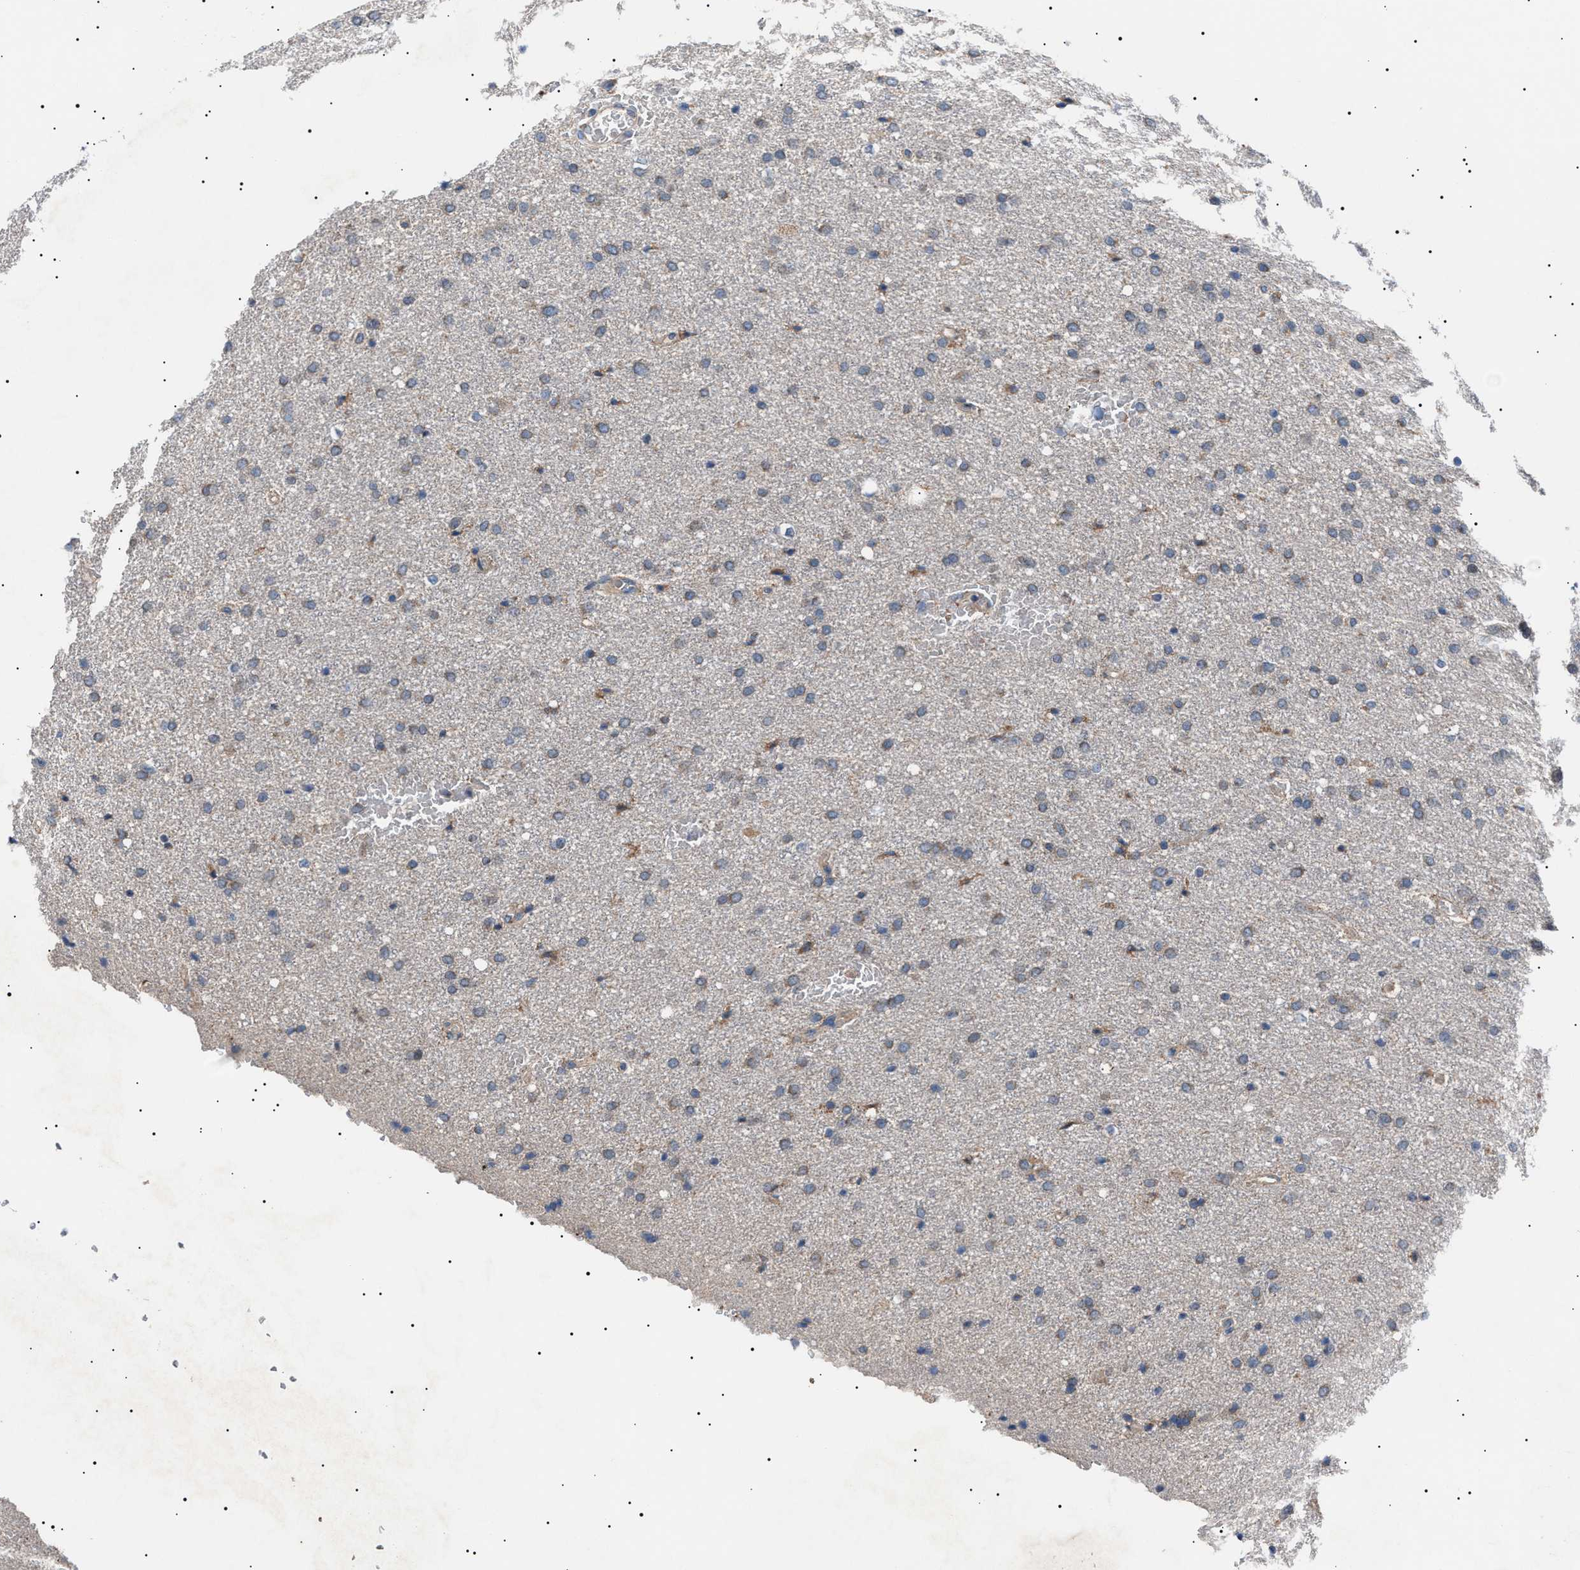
{"staining": {"intensity": "weak", "quantity": "<25%", "location": "cytoplasmic/membranous"}, "tissue": "glioma", "cell_type": "Tumor cells", "image_type": "cancer", "snomed": [{"axis": "morphology", "description": "Glioma, malignant, Low grade"}, {"axis": "topography", "description": "Brain"}], "caption": "Immunohistochemistry (IHC) photomicrograph of neoplastic tissue: malignant glioma (low-grade) stained with DAB (3,3'-diaminobenzidine) displays no significant protein staining in tumor cells. (DAB immunohistochemistry (IHC) visualized using brightfield microscopy, high magnification).", "gene": "PTRH1", "patient": {"sex": "female", "age": 37}}